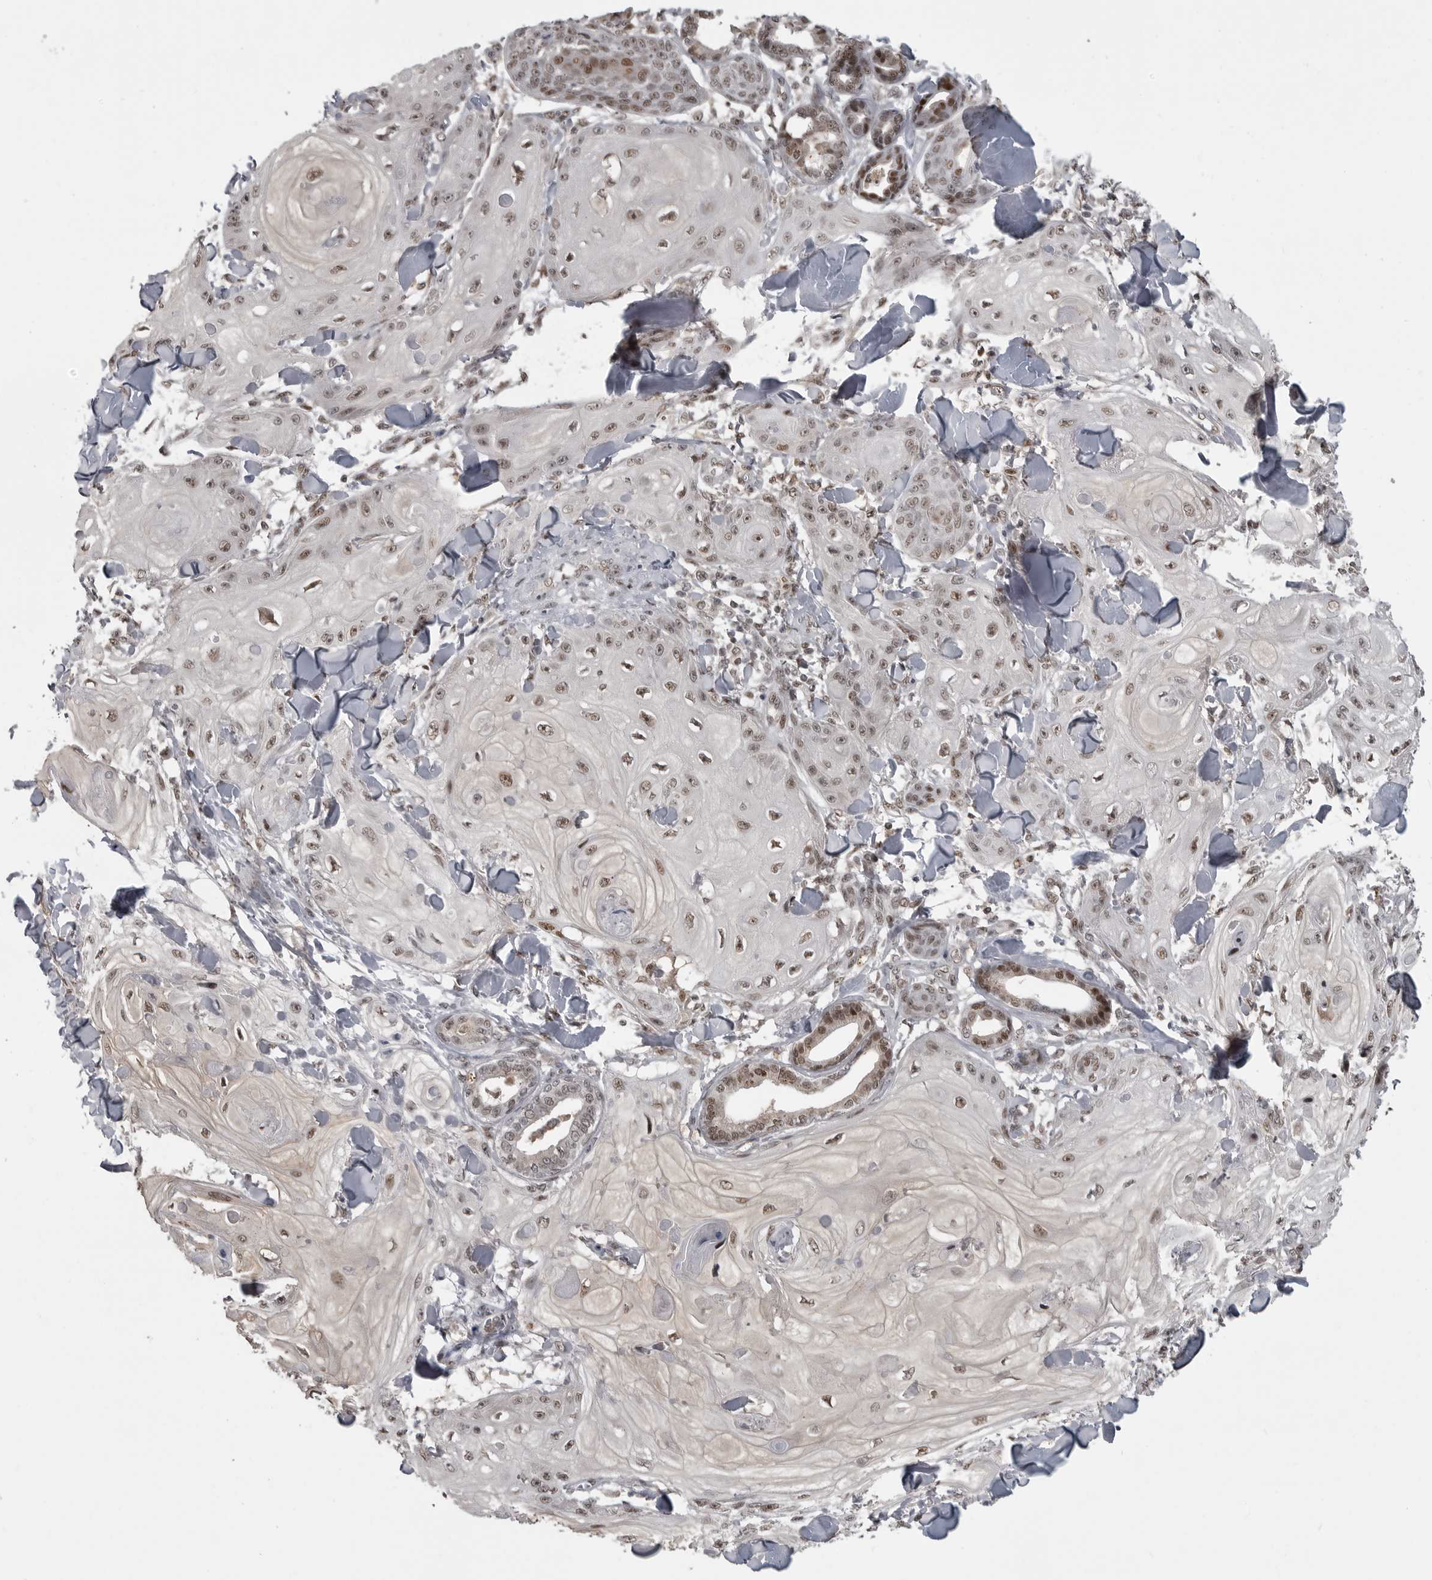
{"staining": {"intensity": "moderate", "quantity": ">75%", "location": "nuclear"}, "tissue": "skin cancer", "cell_type": "Tumor cells", "image_type": "cancer", "snomed": [{"axis": "morphology", "description": "Squamous cell carcinoma, NOS"}, {"axis": "topography", "description": "Skin"}], "caption": "Moderate nuclear protein positivity is identified in about >75% of tumor cells in squamous cell carcinoma (skin). The staining was performed using DAB to visualize the protein expression in brown, while the nuclei were stained in blue with hematoxylin (Magnification: 20x).", "gene": "C8orf58", "patient": {"sex": "male", "age": 74}}